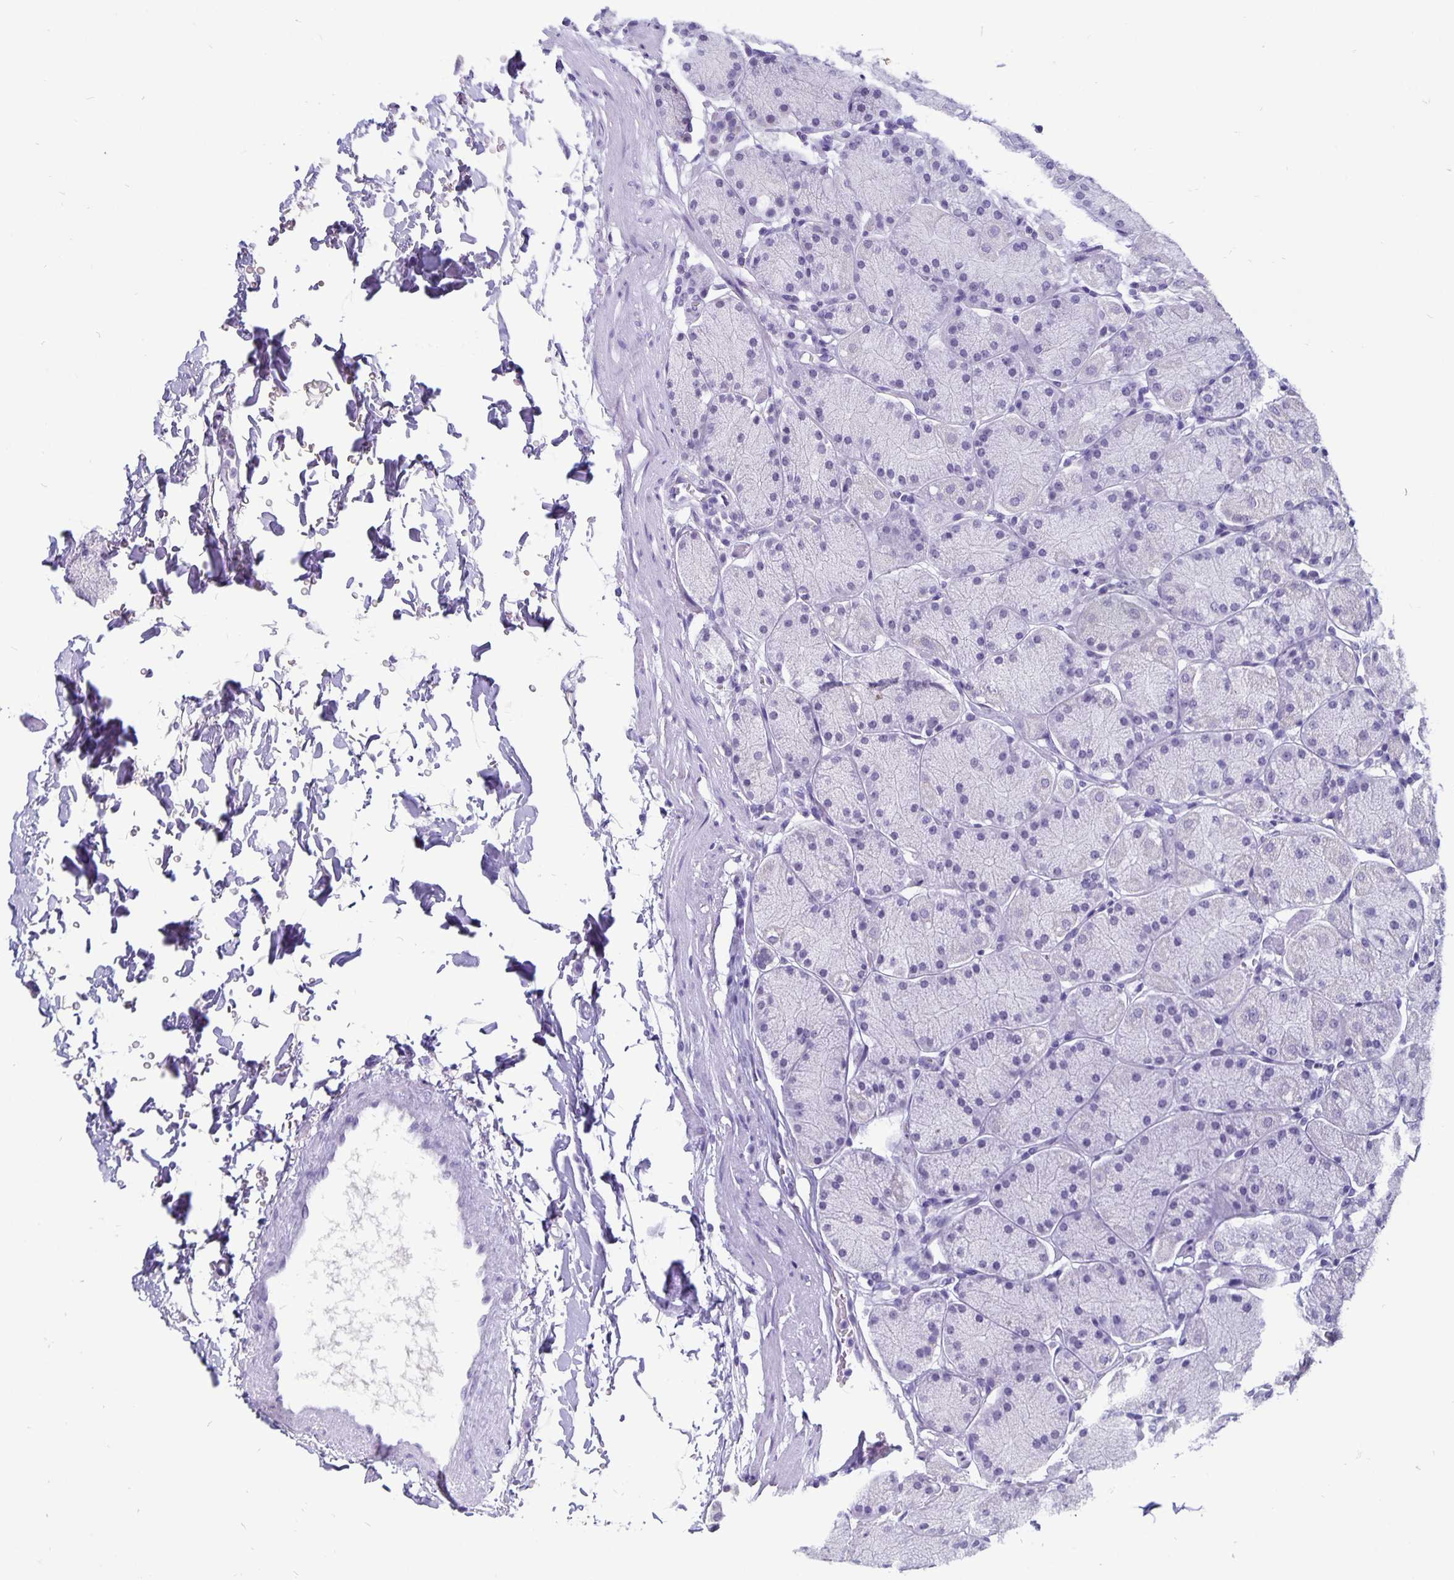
{"staining": {"intensity": "negative", "quantity": "none", "location": "none"}, "tissue": "stomach", "cell_type": "Glandular cells", "image_type": "normal", "snomed": [{"axis": "morphology", "description": "Normal tissue, NOS"}, {"axis": "topography", "description": "Stomach, upper"}, {"axis": "topography", "description": "Stomach"}], "caption": "IHC image of unremarkable stomach: stomach stained with DAB (3,3'-diaminobenzidine) exhibits no significant protein staining in glandular cells.", "gene": "ODF3B", "patient": {"sex": "male", "age": 76}}